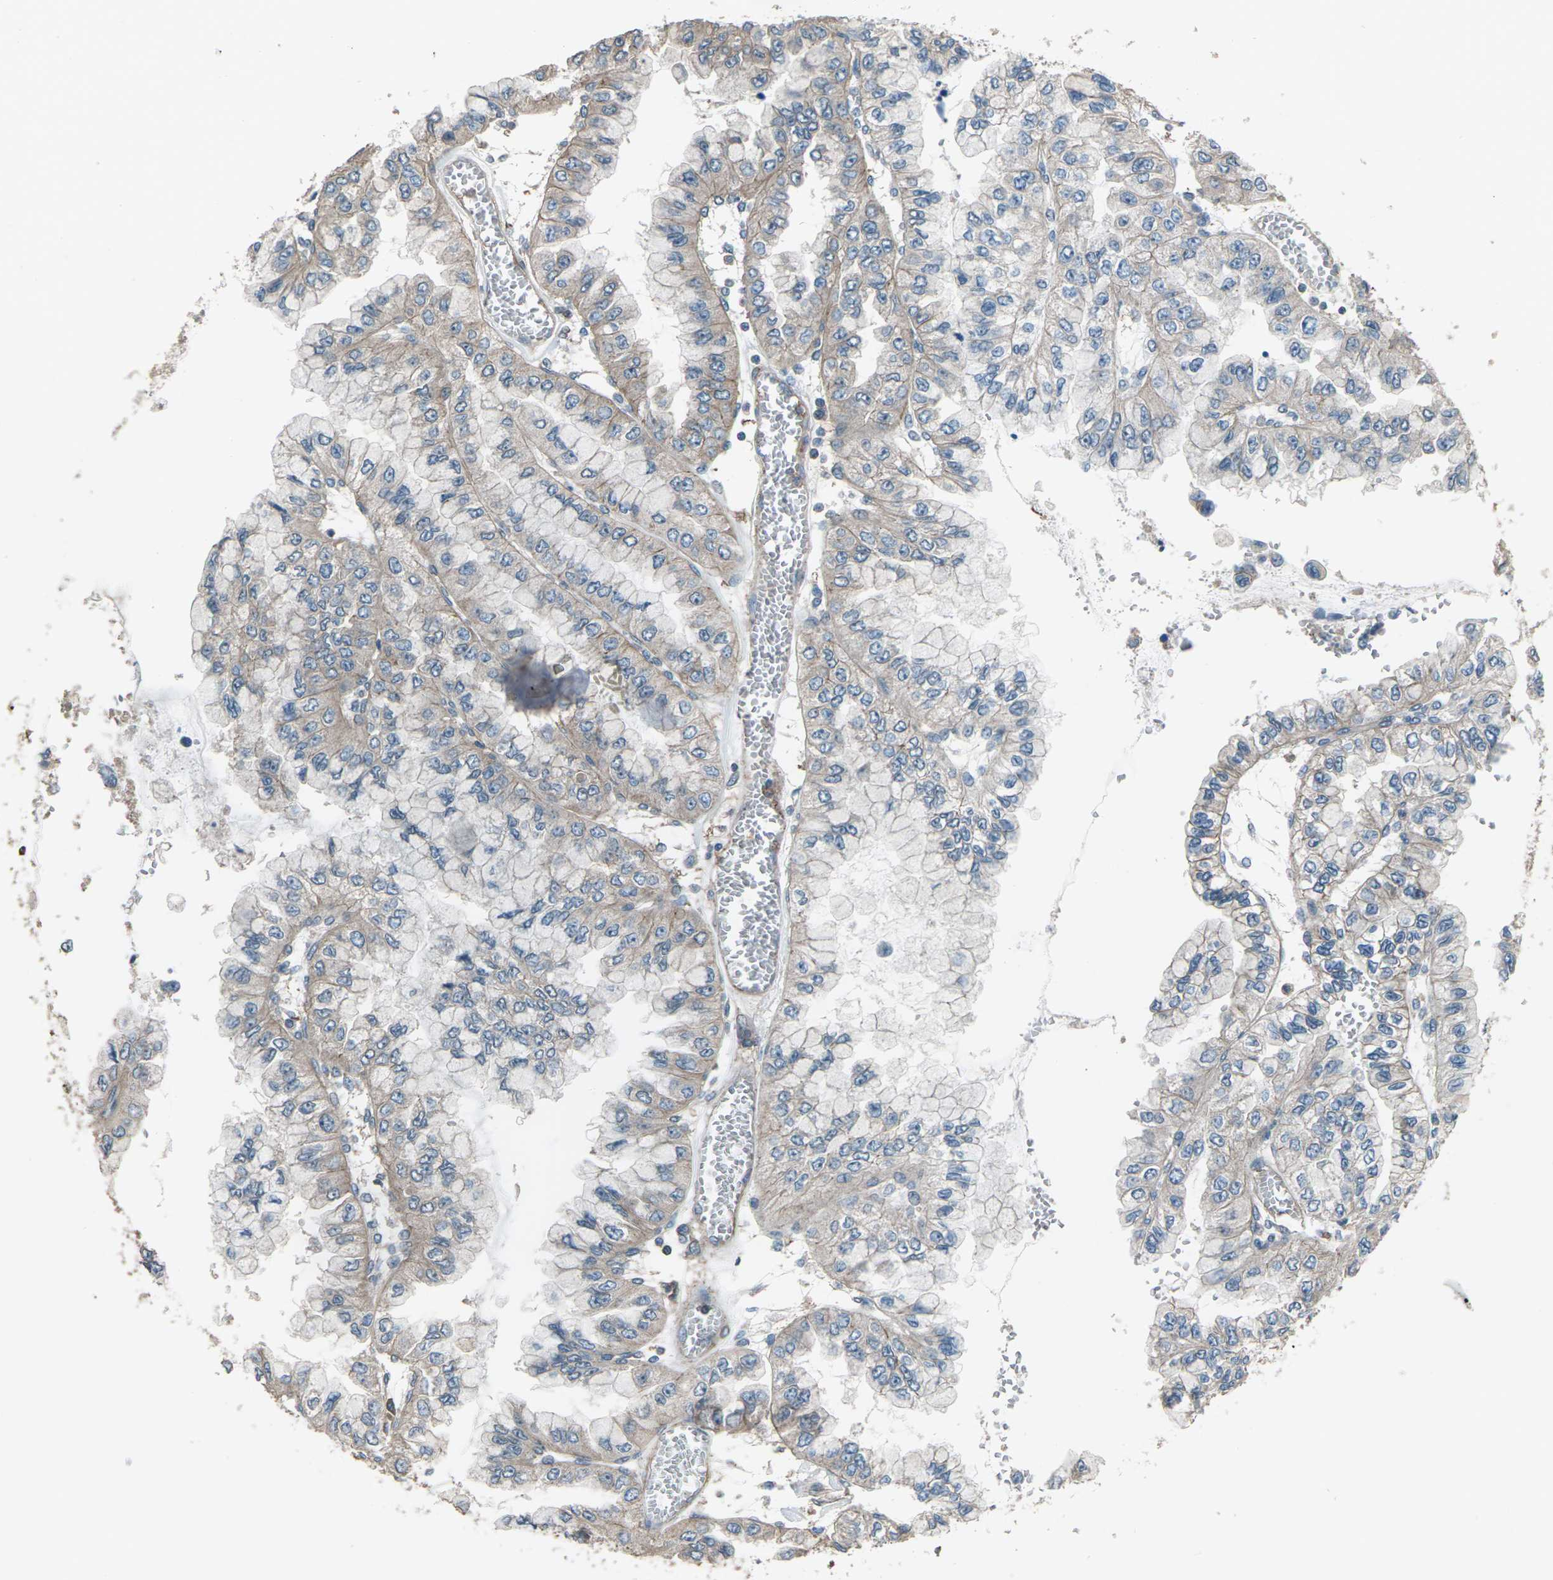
{"staining": {"intensity": "weak", "quantity": ">75%", "location": "cytoplasmic/membranous"}, "tissue": "liver cancer", "cell_type": "Tumor cells", "image_type": "cancer", "snomed": [{"axis": "morphology", "description": "Cholangiocarcinoma"}, {"axis": "topography", "description": "Liver"}], "caption": "Immunohistochemical staining of liver cancer (cholangiocarcinoma) reveals low levels of weak cytoplasmic/membranous protein positivity in about >75% of tumor cells. The staining is performed using DAB (3,3'-diaminobenzidine) brown chromogen to label protein expression. The nuclei are counter-stained blue using hematoxylin.", "gene": "CMTM4", "patient": {"sex": "female", "age": 79}}